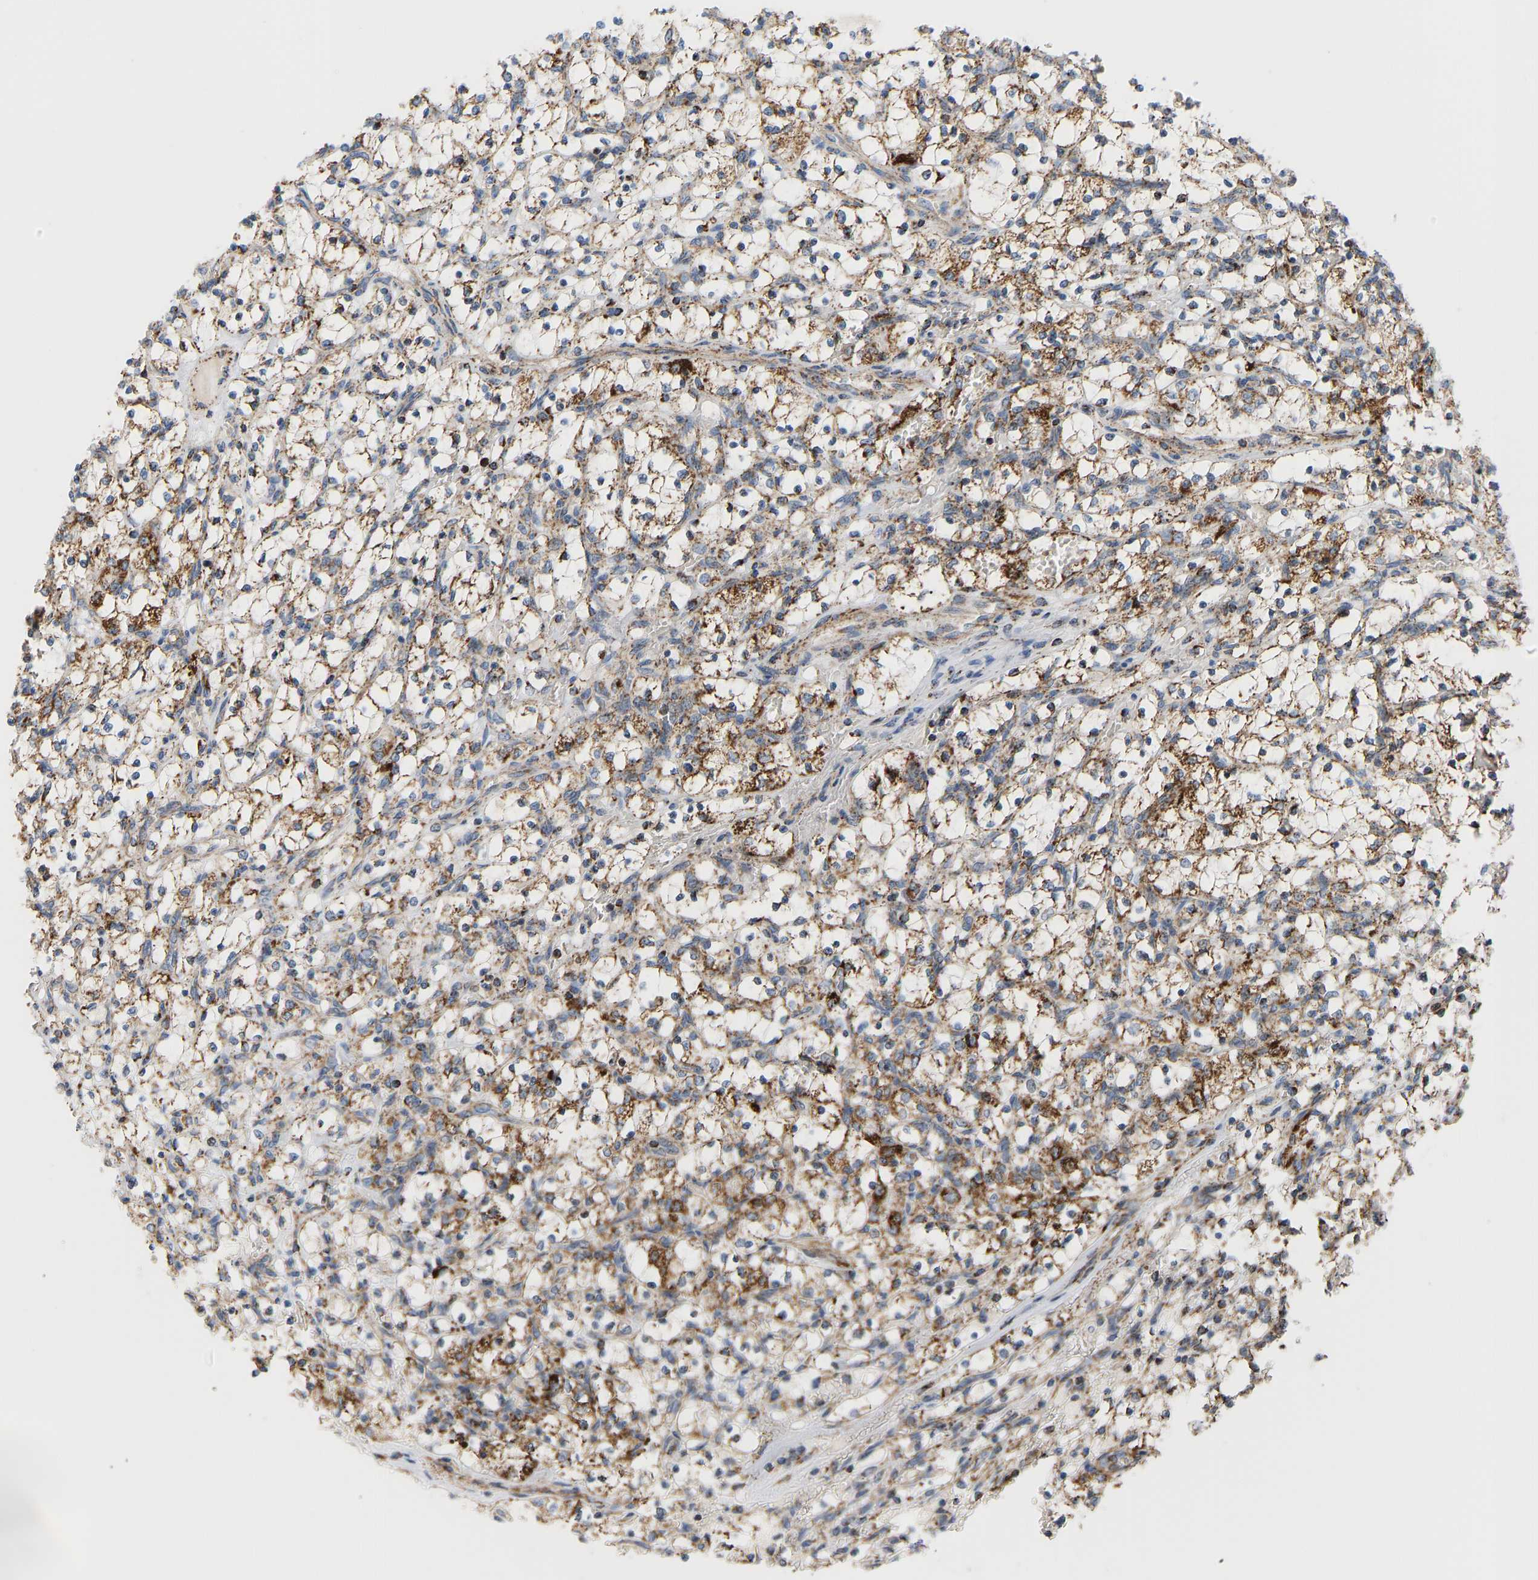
{"staining": {"intensity": "moderate", "quantity": ">75%", "location": "cytoplasmic/membranous"}, "tissue": "renal cancer", "cell_type": "Tumor cells", "image_type": "cancer", "snomed": [{"axis": "morphology", "description": "Adenocarcinoma, NOS"}, {"axis": "topography", "description": "Kidney"}], "caption": "DAB immunohistochemical staining of human renal cancer demonstrates moderate cytoplasmic/membranous protein staining in approximately >75% of tumor cells. (brown staining indicates protein expression, while blue staining denotes nuclei).", "gene": "GPSM2", "patient": {"sex": "female", "age": 69}}